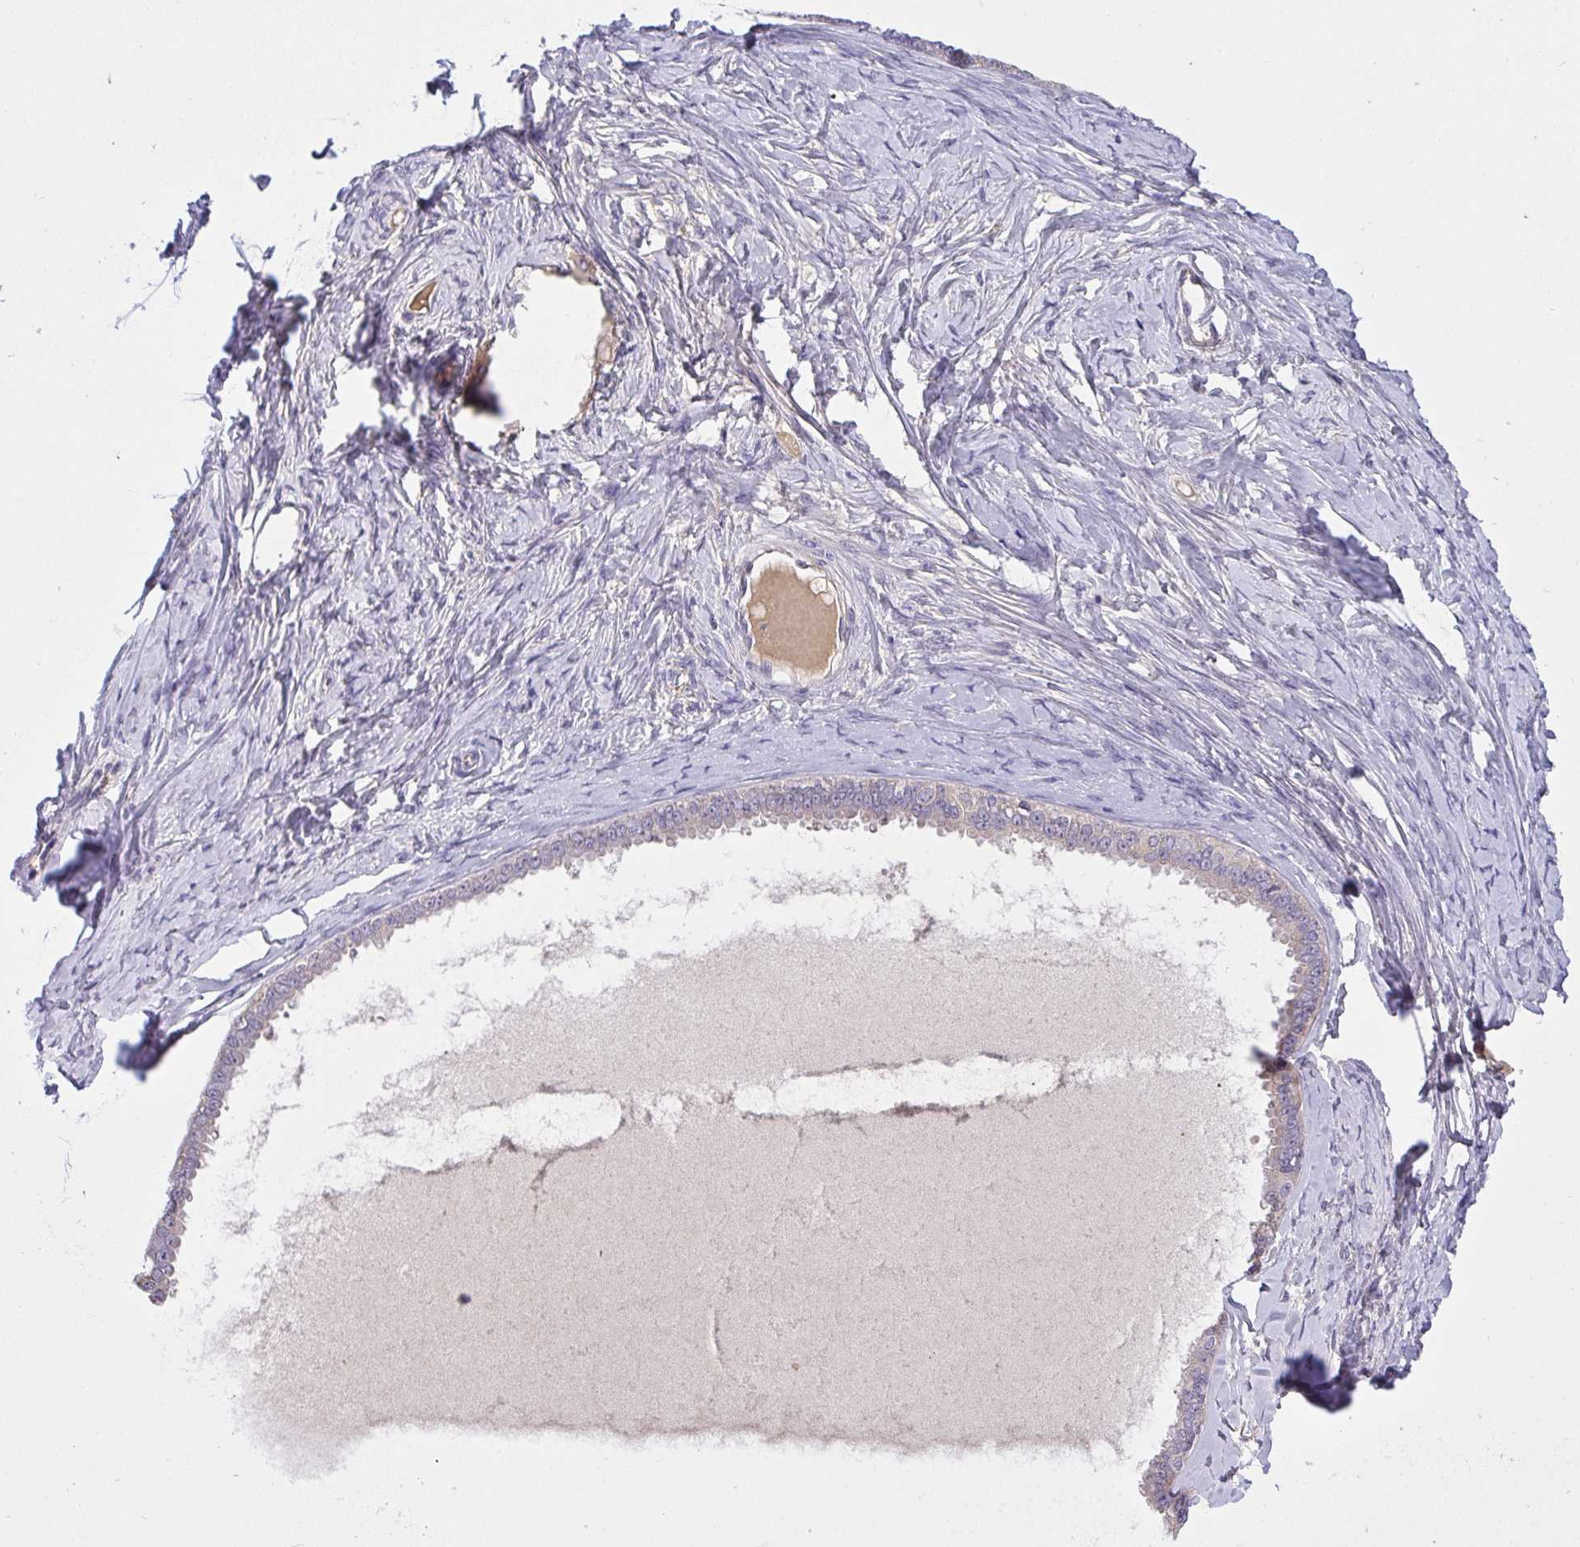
{"staining": {"intensity": "negative", "quantity": "none", "location": "none"}, "tissue": "ovarian cancer", "cell_type": "Tumor cells", "image_type": "cancer", "snomed": [{"axis": "morphology", "description": "Cystadenocarcinoma, serous, NOS"}, {"axis": "topography", "description": "Ovary"}], "caption": "This photomicrograph is of serous cystadenocarcinoma (ovarian) stained with immunohistochemistry (IHC) to label a protein in brown with the nuclei are counter-stained blue. There is no expression in tumor cells.", "gene": "ZNF581", "patient": {"sex": "female", "age": 71}}